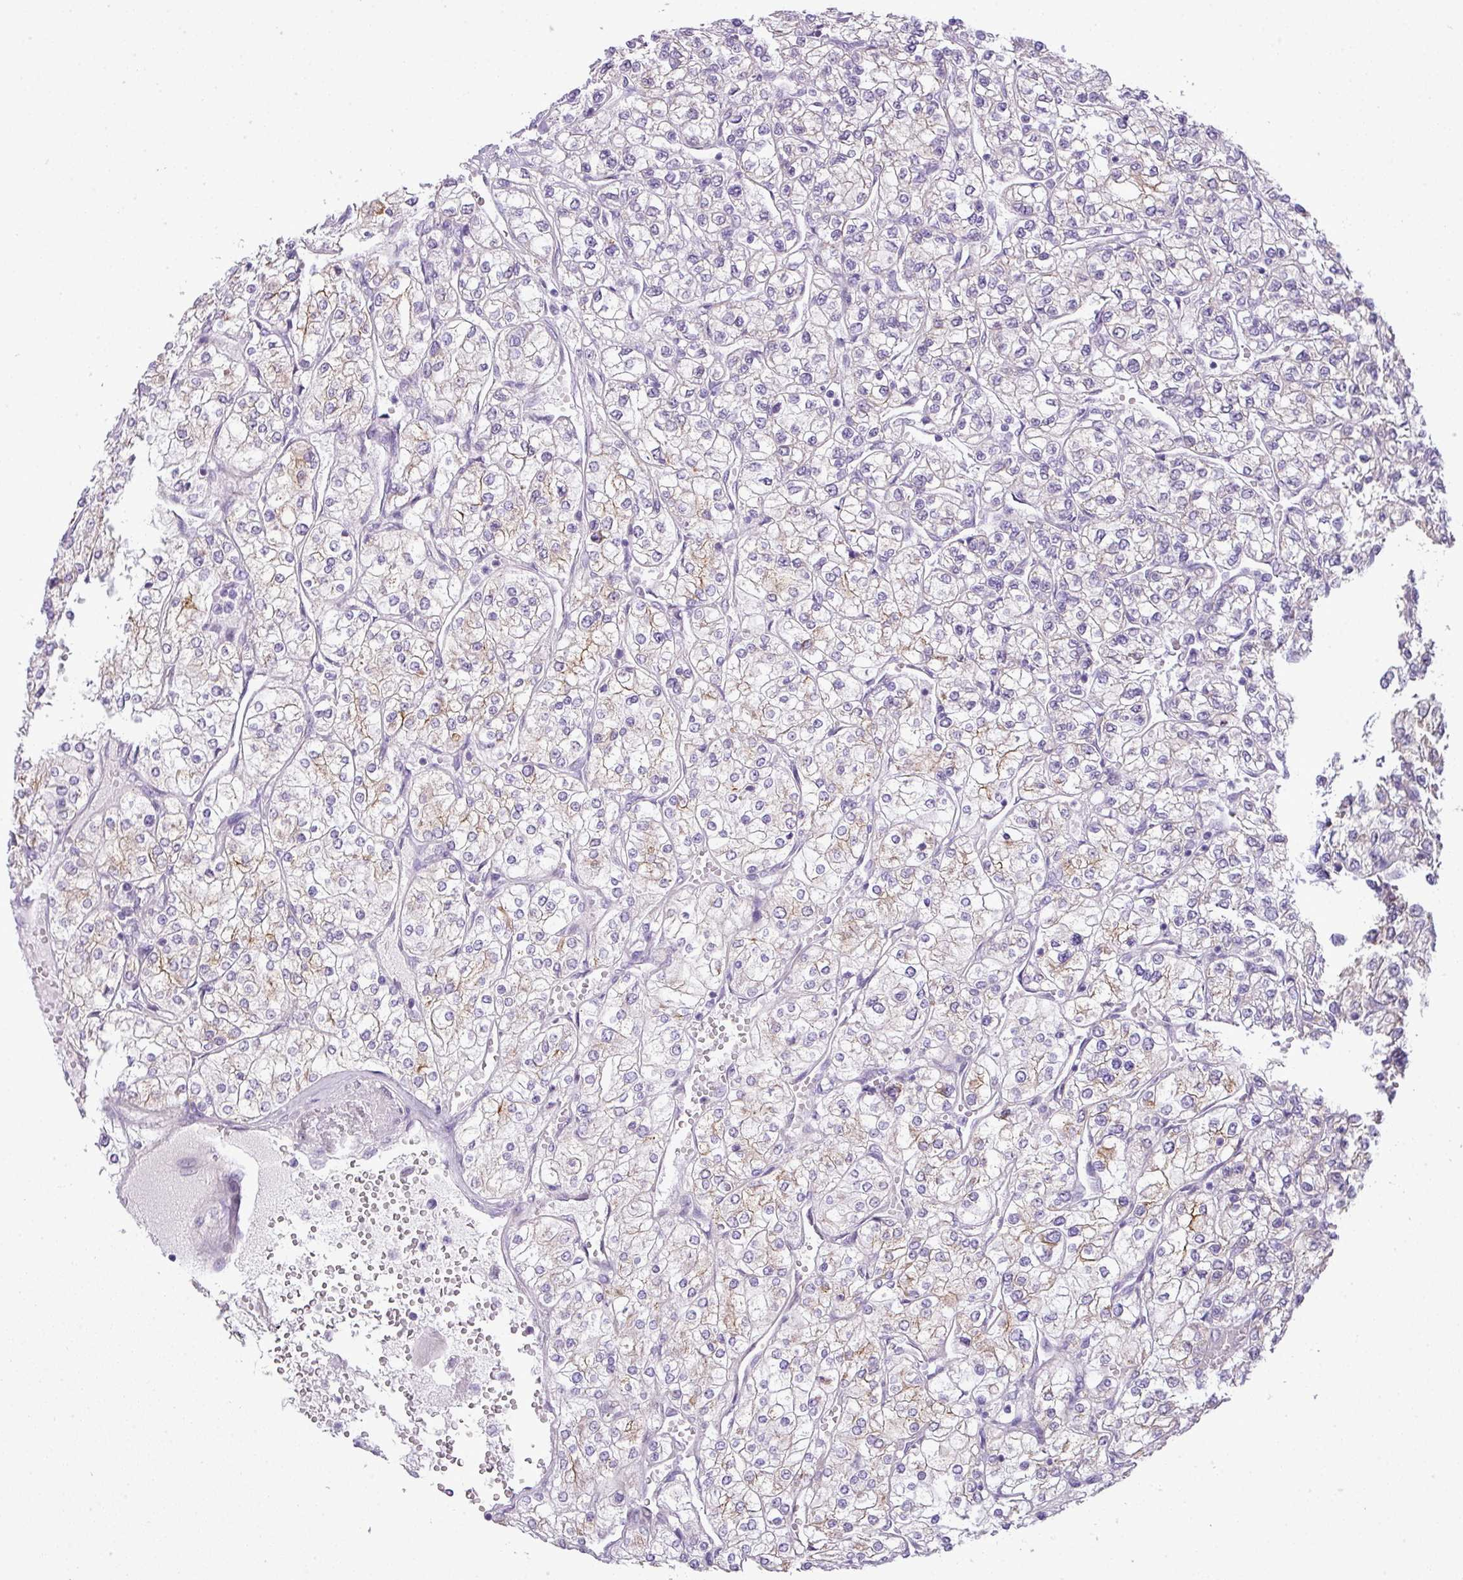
{"staining": {"intensity": "moderate", "quantity": "<25%", "location": "cytoplasmic/membranous"}, "tissue": "renal cancer", "cell_type": "Tumor cells", "image_type": "cancer", "snomed": [{"axis": "morphology", "description": "Adenocarcinoma, NOS"}, {"axis": "topography", "description": "Kidney"}], "caption": "DAB immunohistochemical staining of renal adenocarcinoma displays moderate cytoplasmic/membranous protein expression in about <25% of tumor cells.", "gene": "MAK16", "patient": {"sex": "male", "age": 80}}